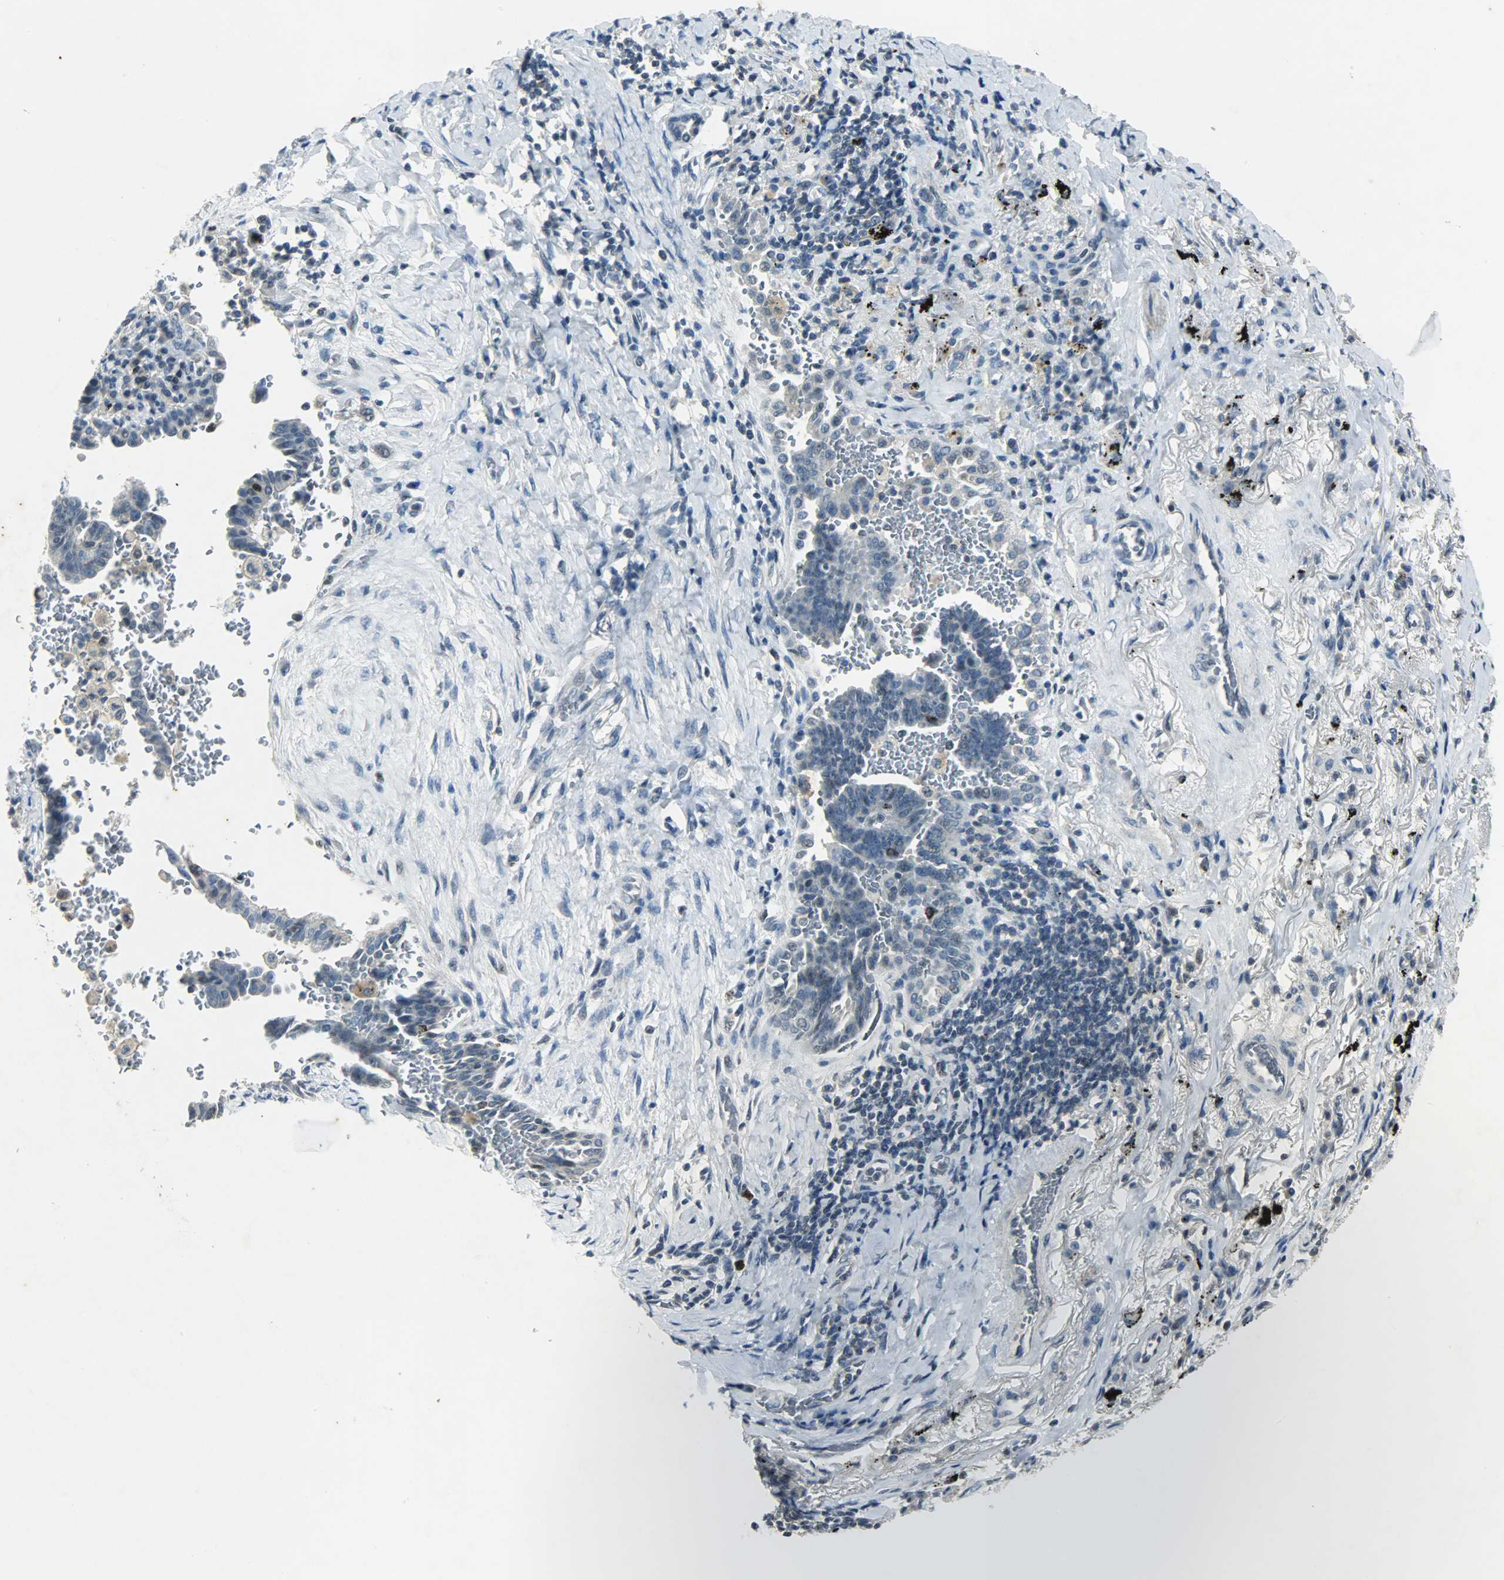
{"staining": {"intensity": "weak", "quantity": "<25%", "location": "nuclear"}, "tissue": "lung cancer", "cell_type": "Tumor cells", "image_type": "cancer", "snomed": [{"axis": "morphology", "description": "Adenocarcinoma, NOS"}, {"axis": "topography", "description": "Lung"}], "caption": "Tumor cells show no significant protein positivity in lung adenocarcinoma.", "gene": "AURKB", "patient": {"sex": "female", "age": 64}}